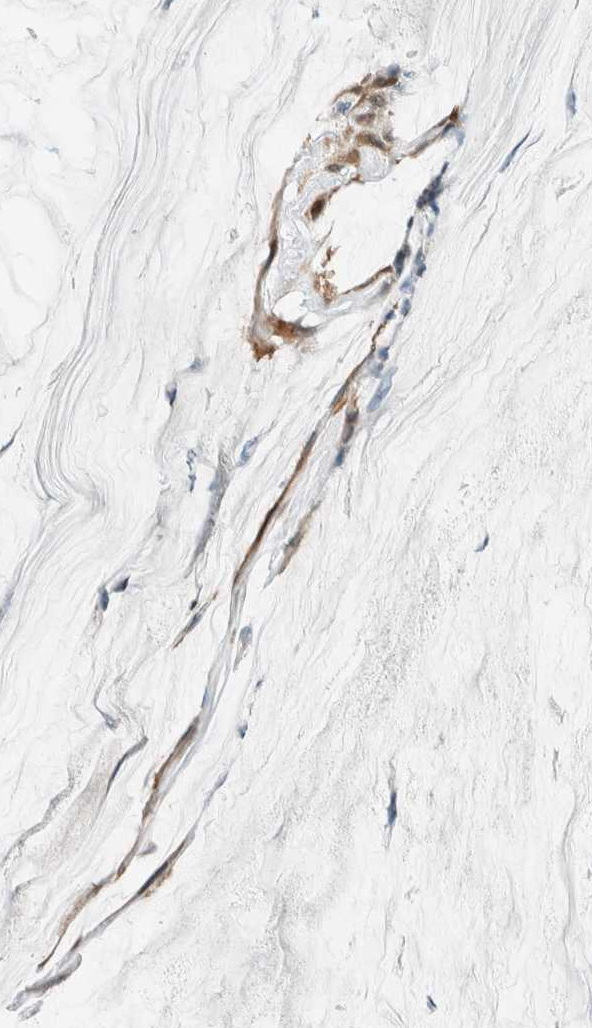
{"staining": {"intensity": "negative", "quantity": "none", "location": "none"}, "tissue": "pancreatic cancer", "cell_type": "Tumor cells", "image_type": "cancer", "snomed": [{"axis": "morphology", "description": "Adenocarcinoma, NOS"}, {"axis": "topography", "description": "Pancreas"}], "caption": "The image displays no significant expression in tumor cells of pancreatic cancer.", "gene": "NXN", "patient": {"sex": "male", "age": 41}}